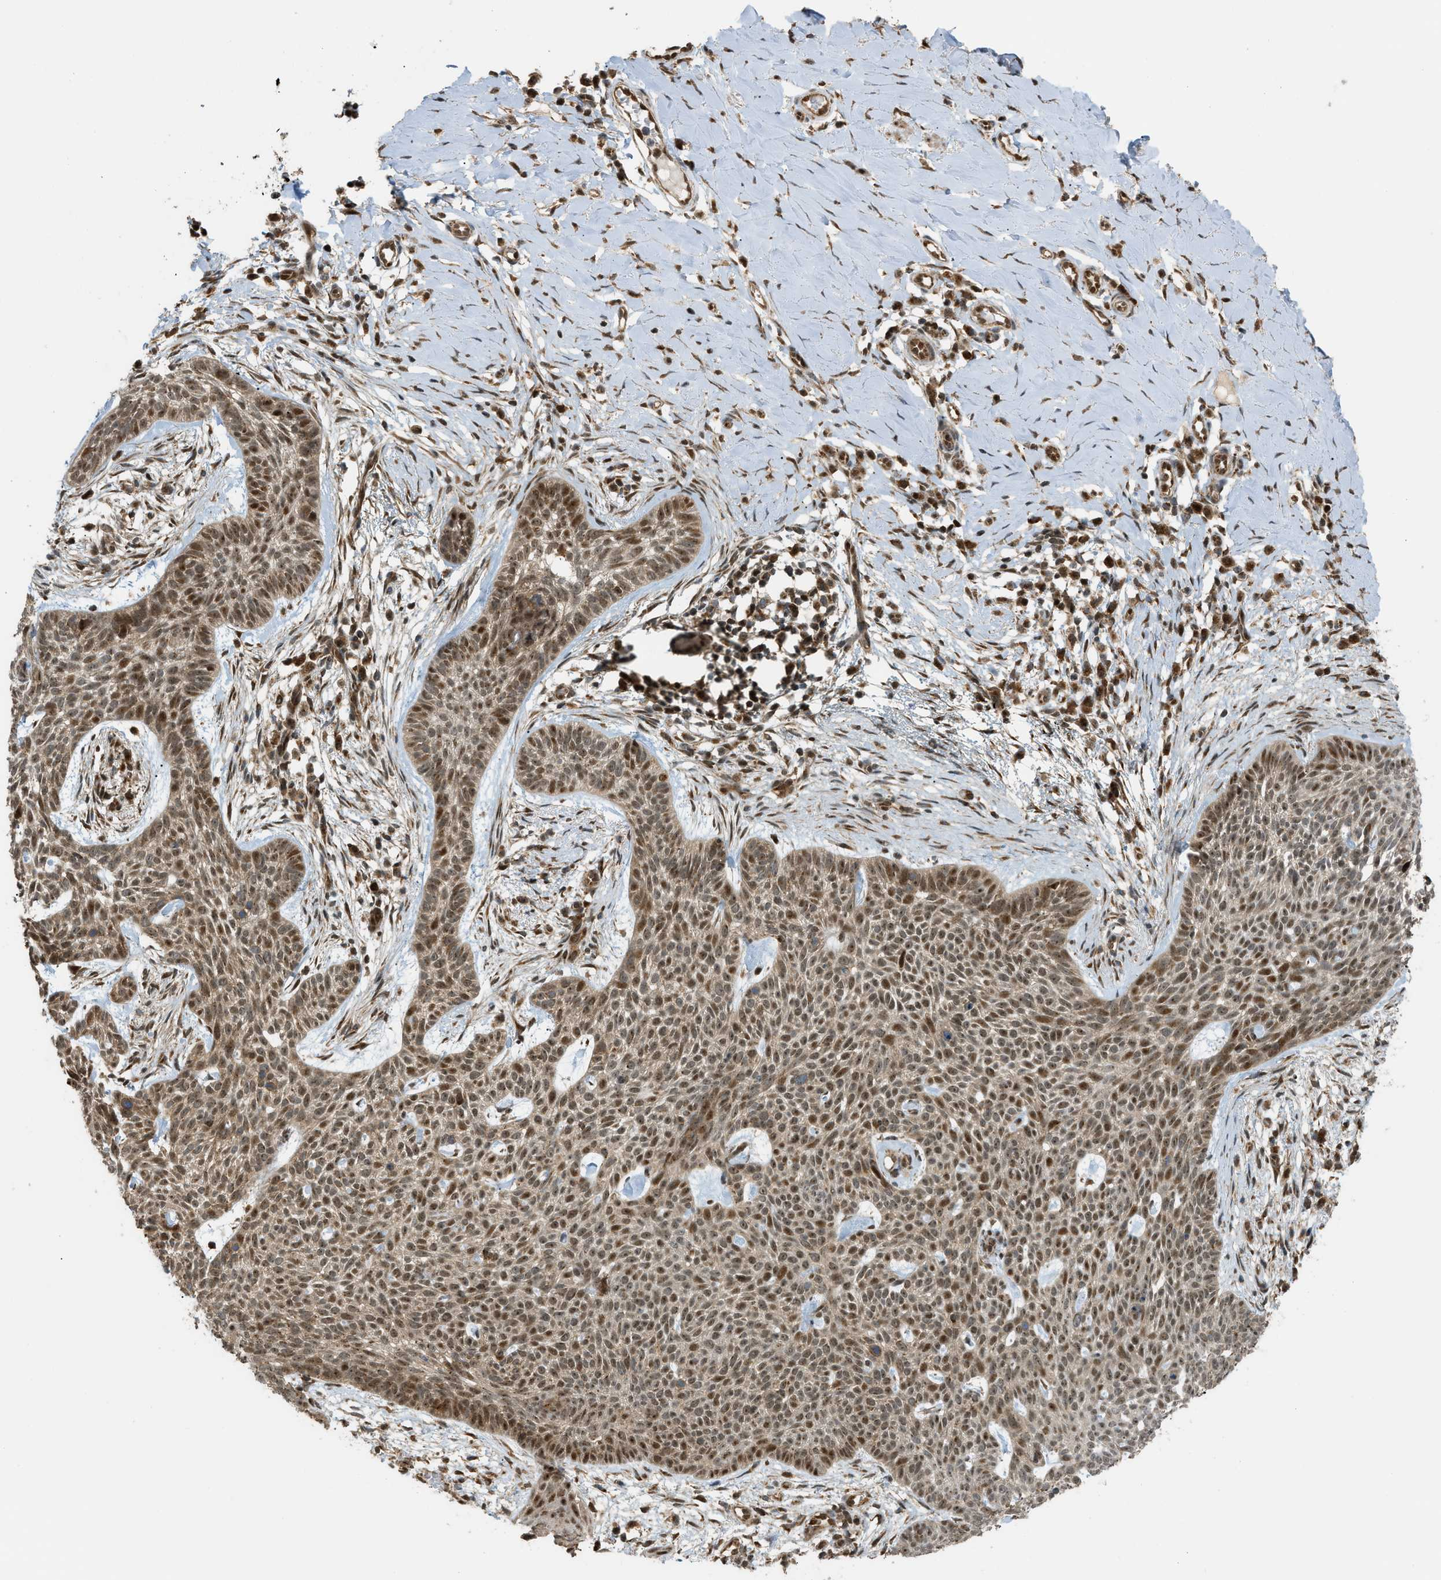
{"staining": {"intensity": "moderate", "quantity": ">75%", "location": "cytoplasmic/membranous,nuclear"}, "tissue": "skin cancer", "cell_type": "Tumor cells", "image_type": "cancer", "snomed": [{"axis": "morphology", "description": "Basal cell carcinoma"}, {"axis": "topography", "description": "Skin"}], "caption": "High-power microscopy captured an immunohistochemistry (IHC) image of skin basal cell carcinoma, revealing moderate cytoplasmic/membranous and nuclear staining in approximately >75% of tumor cells.", "gene": "CCDC186", "patient": {"sex": "female", "age": 59}}